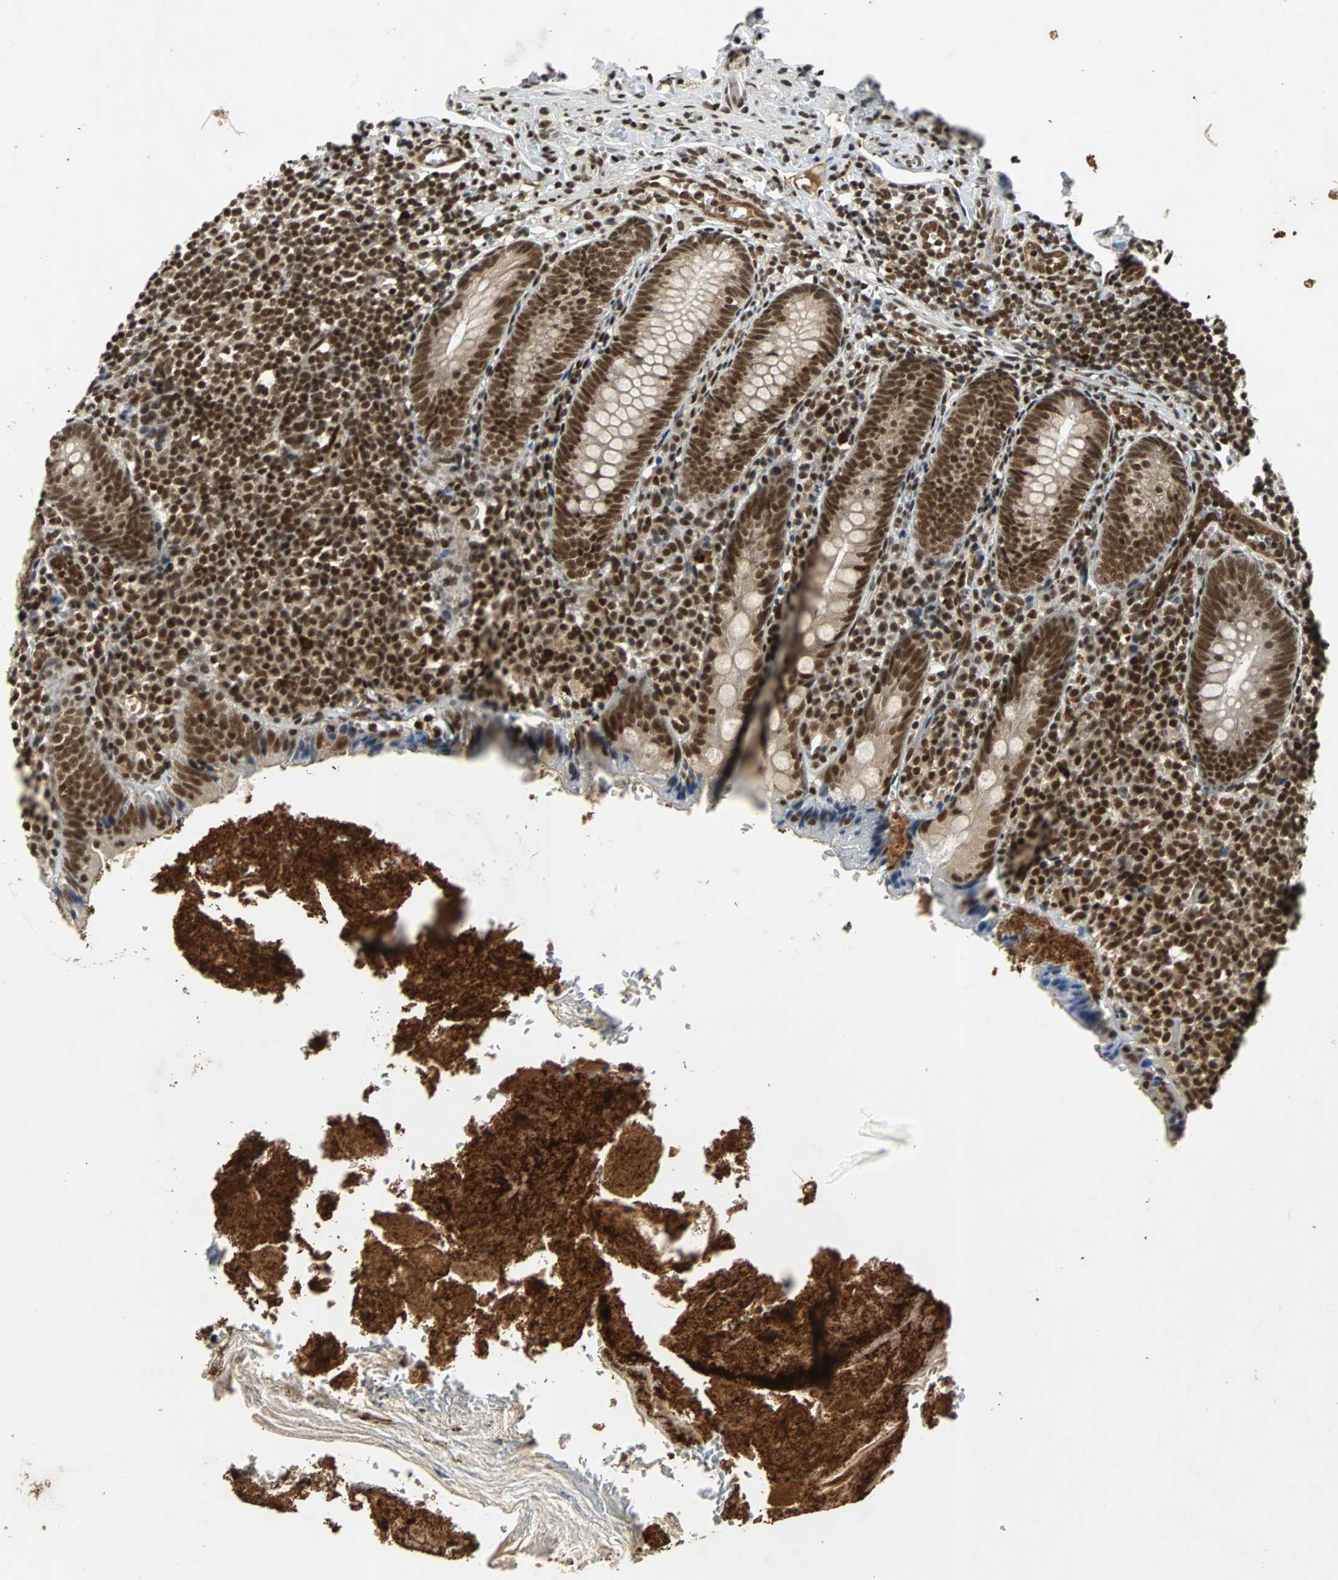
{"staining": {"intensity": "strong", "quantity": ">75%", "location": "nuclear"}, "tissue": "appendix", "cell_type": "Glandular cells", "image_type": "normal", "snomed": [{"axis": "morphology", "description": "Normal tissue, NOS"}, {"axis": "topography", "description": "Appendix"}], "caption": "DAB immunohistochemical staining of unremarkable appendix exhibits strong nuclear protein positivity in approximately >75% of glandular cells.", "gene": "TAF5", "patient": {"sex": "female", "age": 10}}